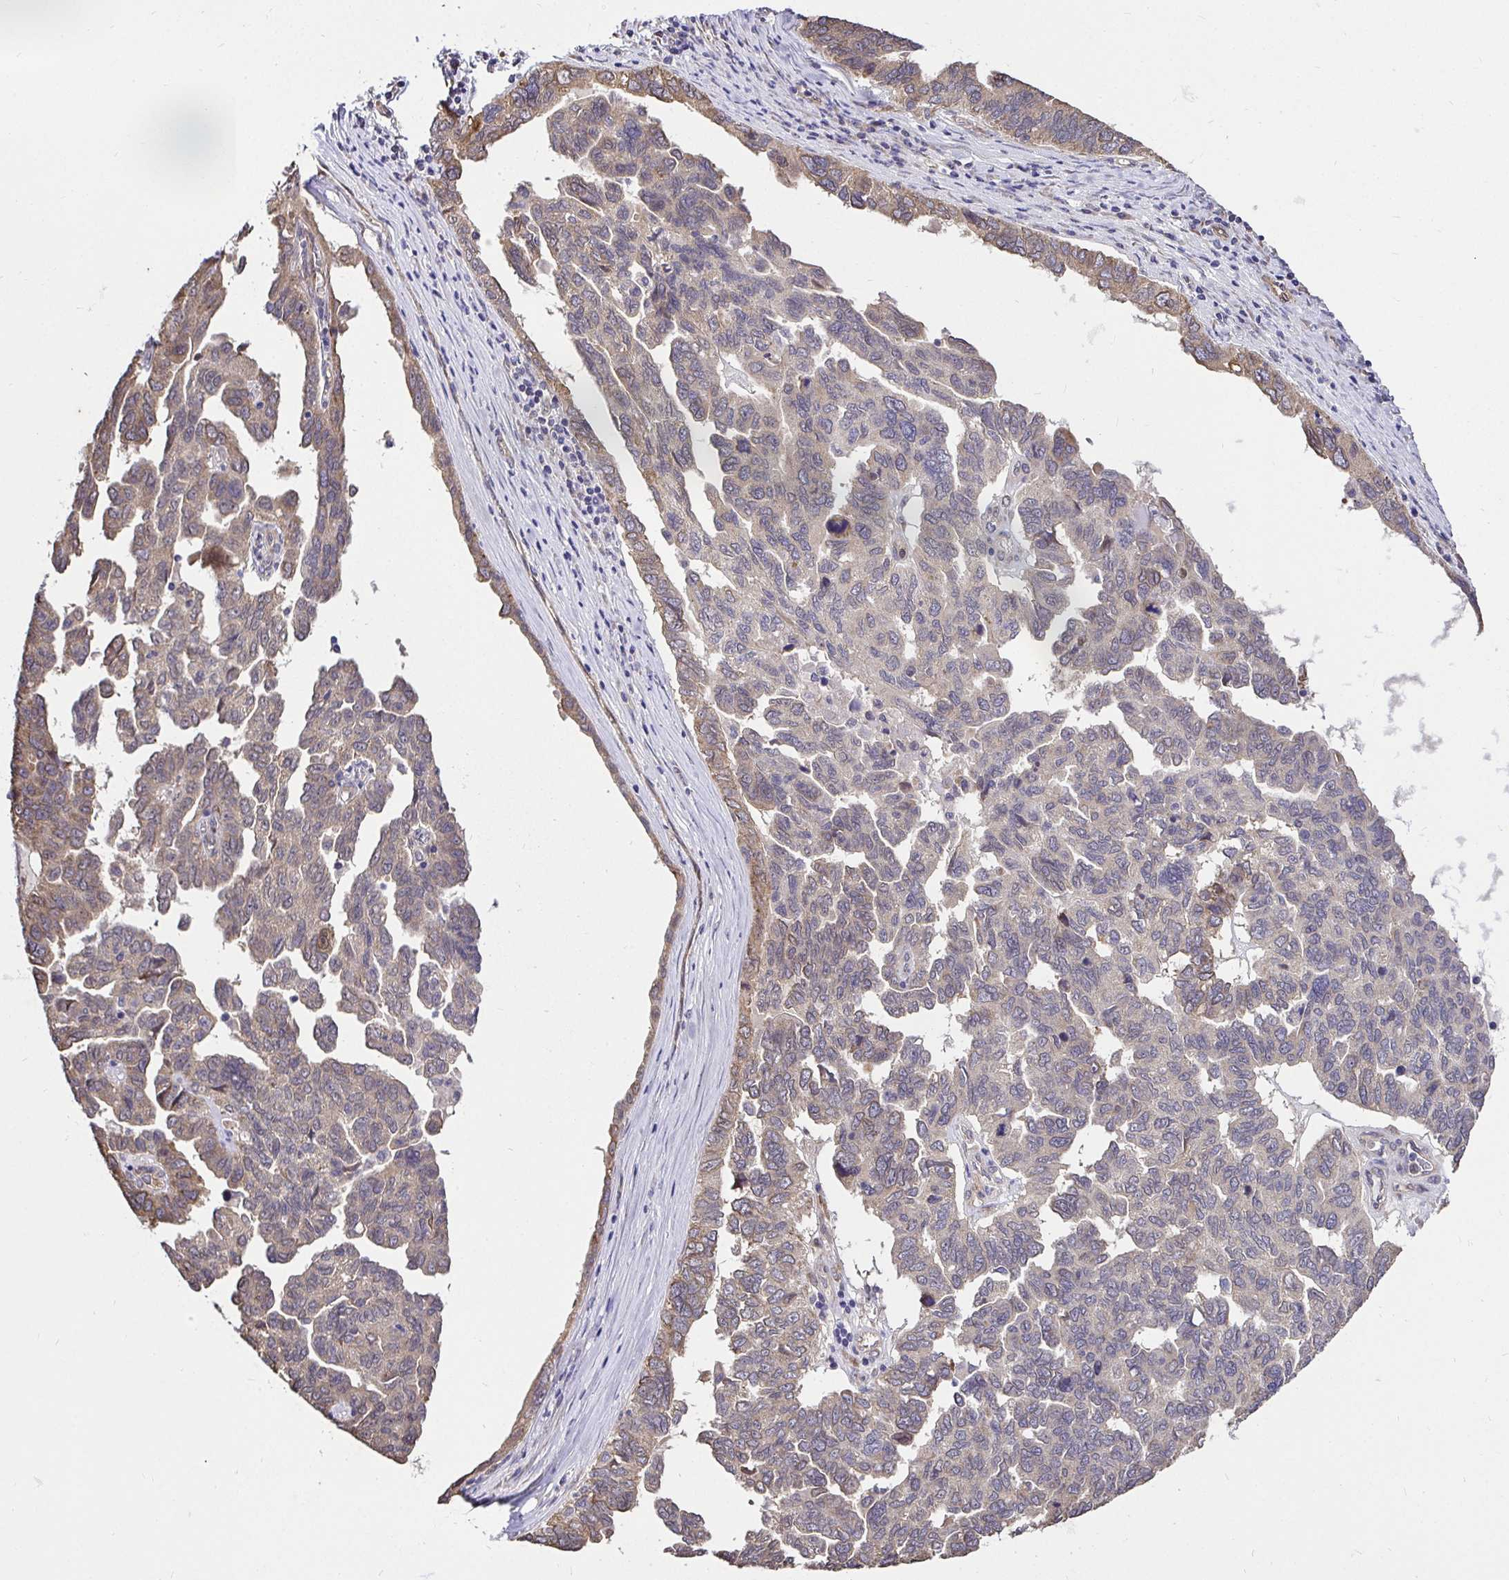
{"staining": {"intensity": "moderate", "quantity": "<25%", "location": "cytoplasmic/membranous"}, "tissue": "ovarian cancer", "cell_type": "Tumor cells", "image_type": "cancer", "snomed": [{"axis": "morphology", "description": "Cystadenocarcinoma, serous, NOS"}, {"axis": "topography", "description": "Ovary"}], "caption": "Immunohistochemical staining of human ovarian cancer (serous cystadenocarcinoma) reveals low levels of moderate cytoplasmic/membranous positivity in about <25% of tumor cells.", "gene": "CCDC122", "patient": {"sex": "female", "age": 64}}